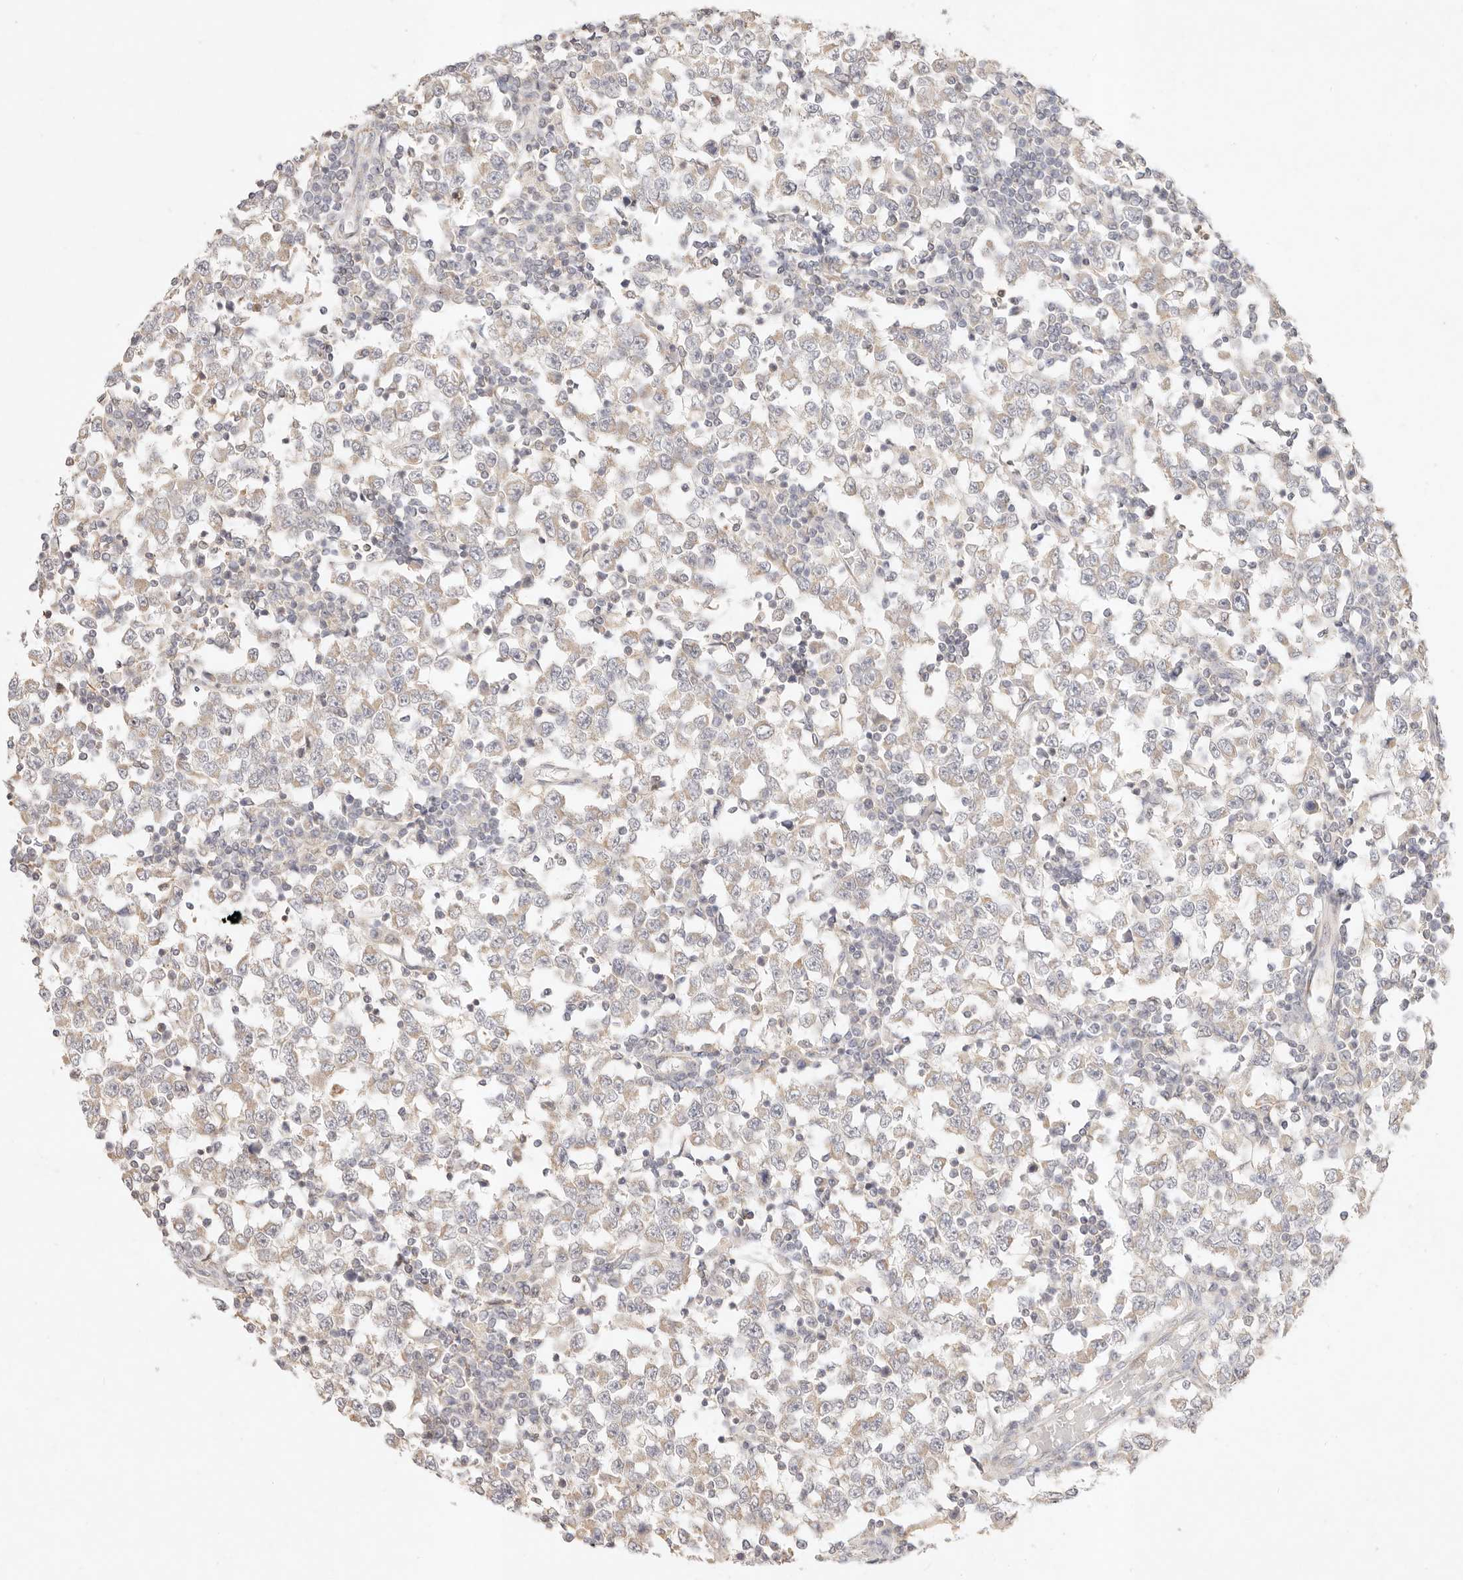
{"staining": {"intensity": "weak", "quantity": "<25%", "location": "cytoplasmic/membranous"}, "tissue": "testis cancer", "cell_type": "Tumor cells", "image_type": "cancer", "snomed": [{"axis": "morphology", "description": "Seminoma, NOS"}, {"axis": "topography", "description": "Testis"}], "caption": "The immunohistochemistry photomicrograph has no significant expression in tumor cells of seminoma (testis) tissue.", "gene": "GPR156", "patient": {"sex": "male", "age": 65}}